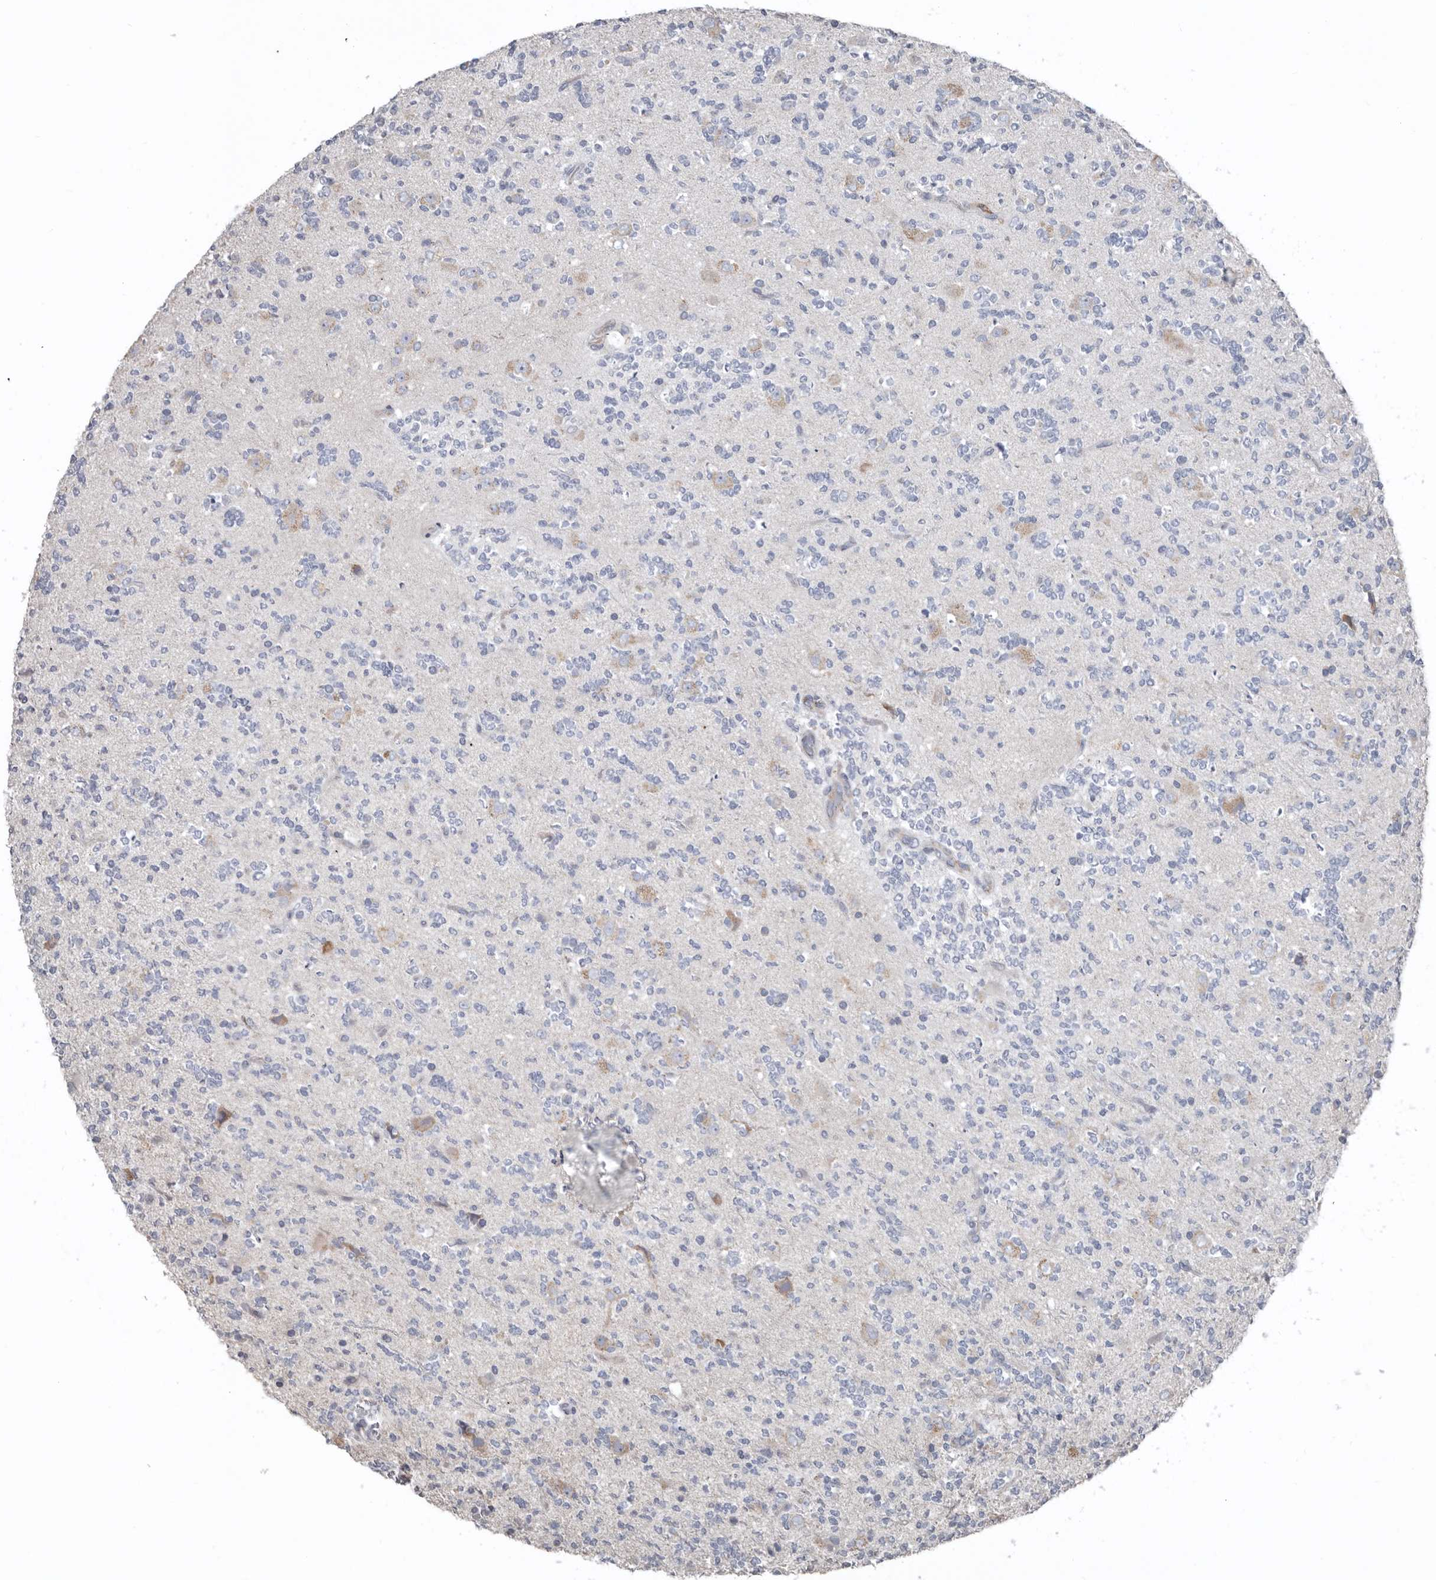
{"staining": {"intensity": "negative", "quantity": "none", "location": "none"}, "tissue": "glioma", "cell_type": "Tumor cells", "image_type": "cancer", "snomed": [{"axis": "morphology", "description": "Glioma, malignant, High grade"}, {"axis": "topography", "description": "Brain"}], "caption": "Immunohistochemistry image of neoplastic tissue: glioma stained with DAB displays no significant protein positivity in tumor cells. (DAB (3,3'-diaminobenzidine) immunohistochemistry visualized using brightfield microscopy, high magnification).", "gene": "ZNF114", "patient": {"sex": "female", "age": 62}}